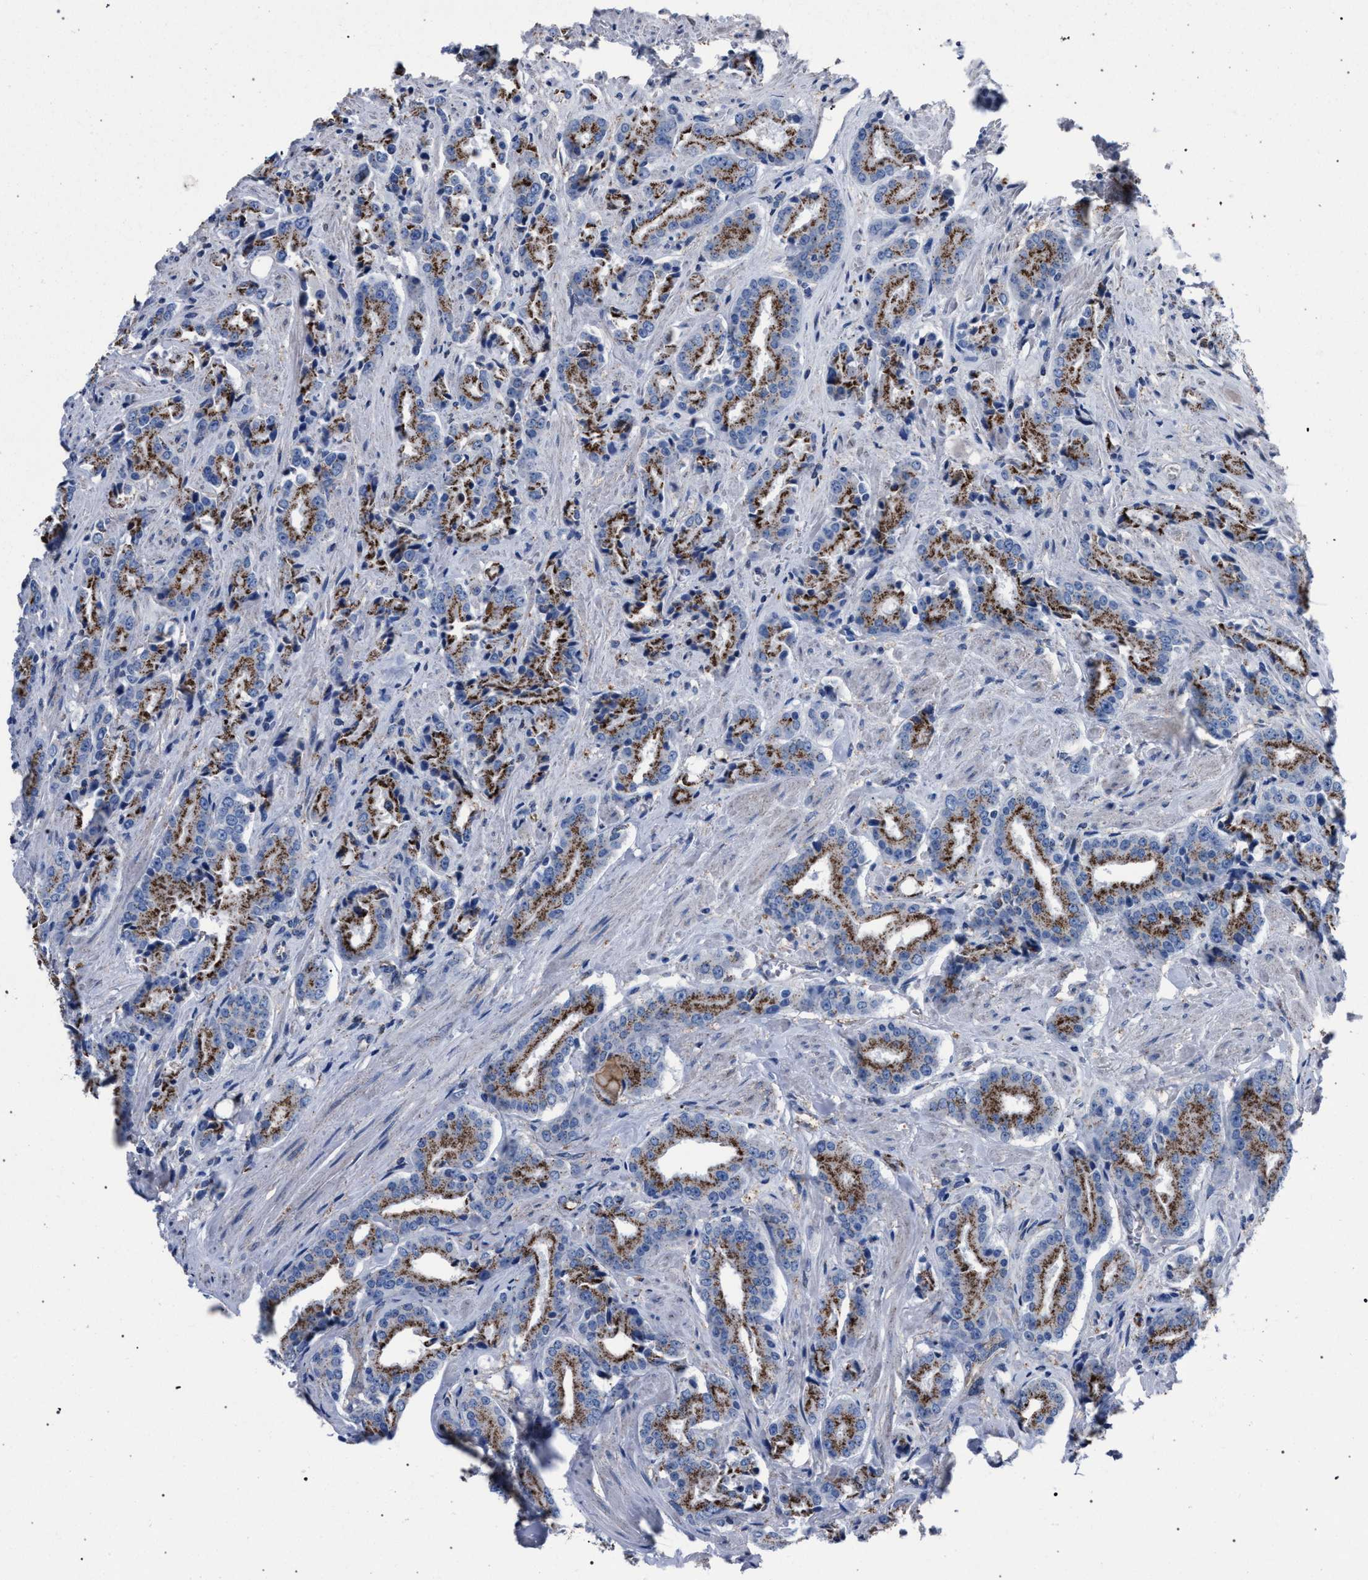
{"staining": {"intensity": "moderate", "quantity": ">75%", "location": "cytoplasmic/membranous"}, "tissue": "prostate cancer", "cell_type": "Tumor cells", "image_type": "cancer", "snomed": [{"axis": "morphology", "description": "Adenocarcinoma, High grade"}, {"axis": "topography", "description": "Prostate"}], "caption": "Moderate cytoplasmic/membranous expression for a protein is appreciated in about >75% of tumor cells of prostate cancer using IHC.", "gene": "HSD17B4", "patient": {"sex": "male", "age": 71}}